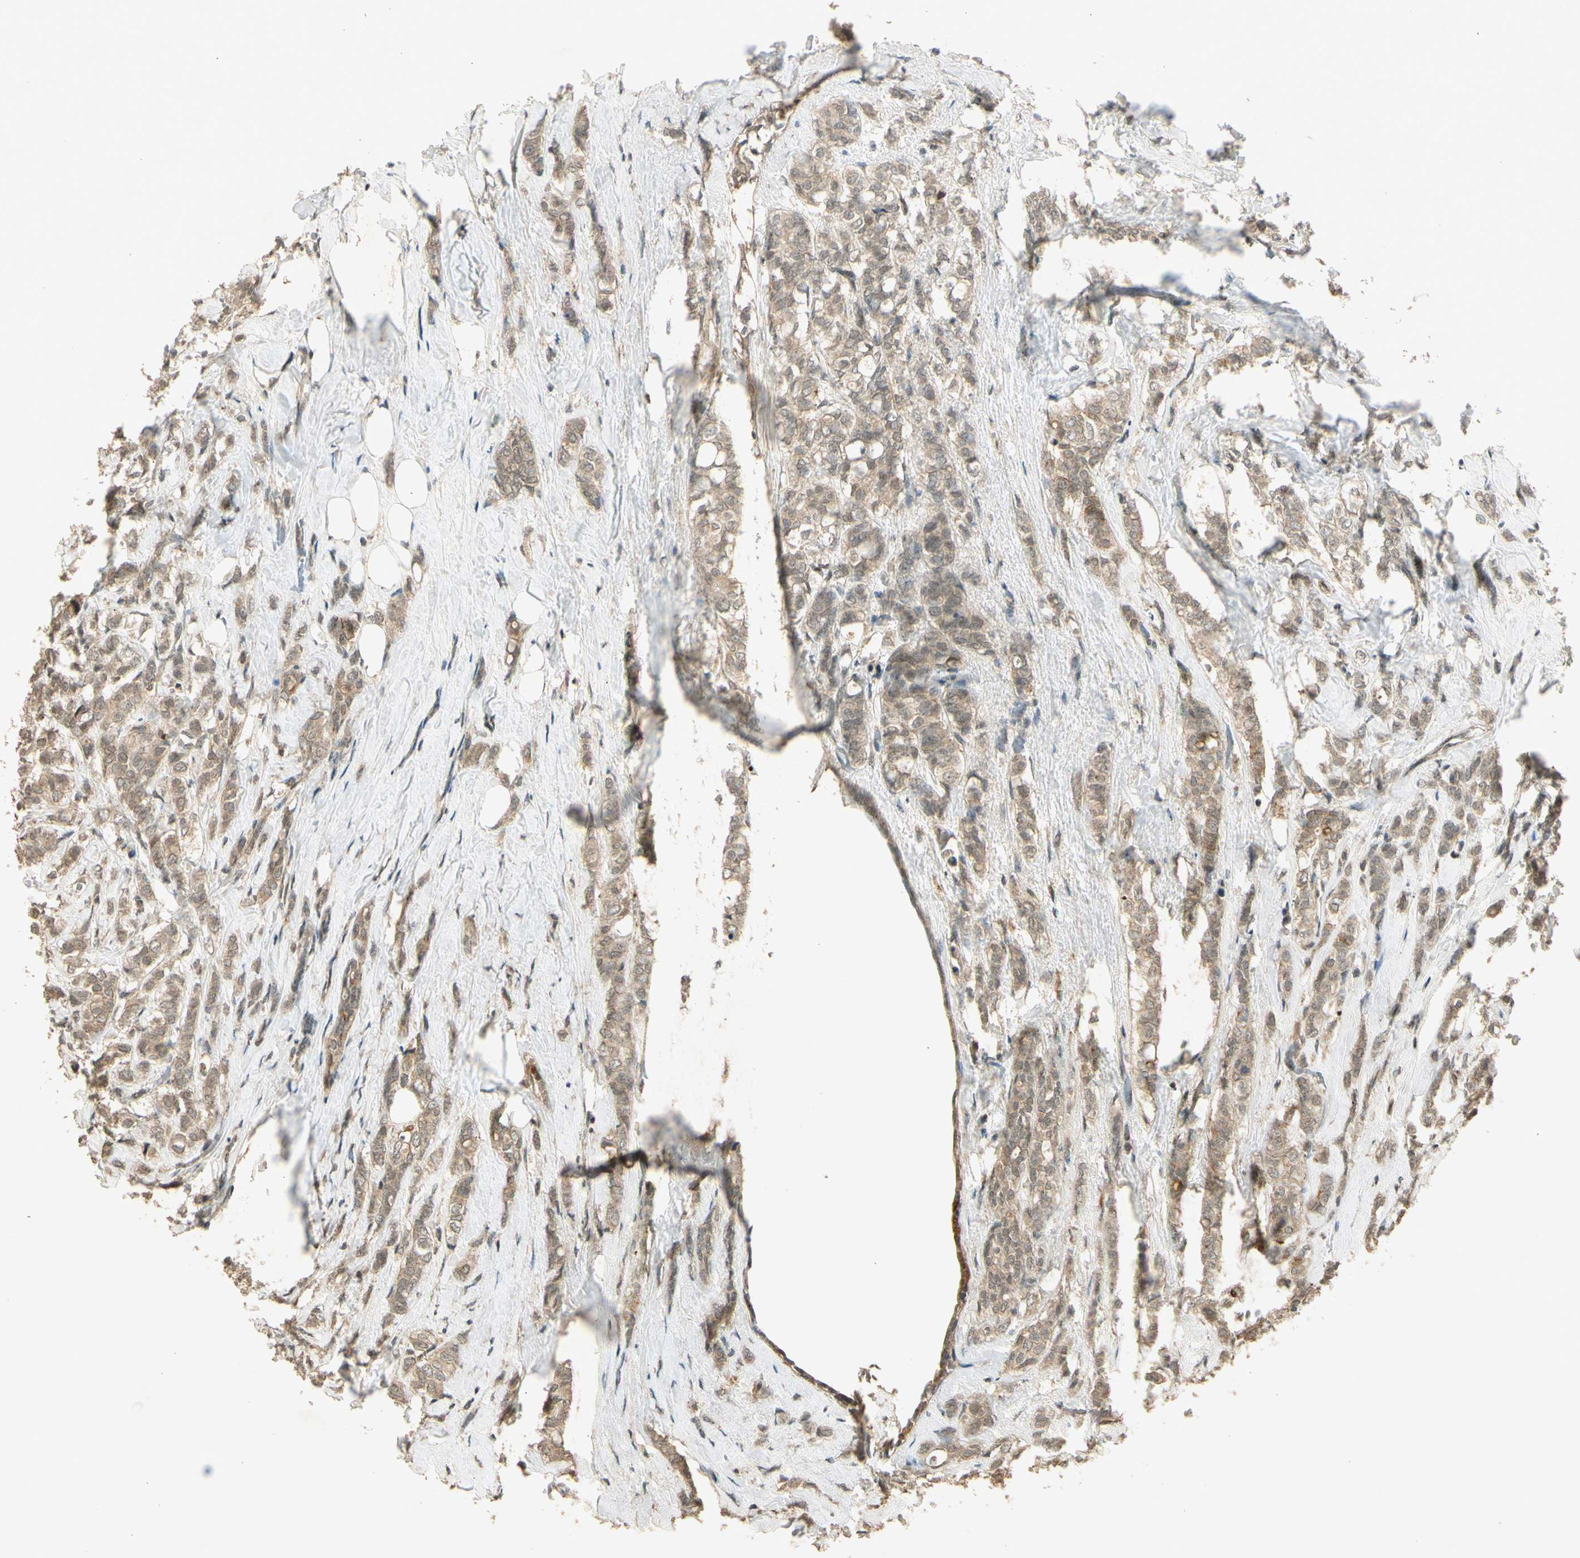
{"staining": {"intensity": "moderate", "quantity": ">75%", "location": "cytoplasmic/membranous"}, "tissue": "breast cancer", "cell_type": "Tumor cells", "image_type": "cancer", "snomed": [{"axis": "morphology", "description": "Lobular carcinoma"}, {"axis": "topography", "description": "Breast"}], "caption": "Breast cancer stained for a protein (brown) exhibits moderate cytoplasmic/membranous positive staining in about >75% of tumor cells.", "gene": "GMEB2", "patient": {"sex": "female", "age": 60}}